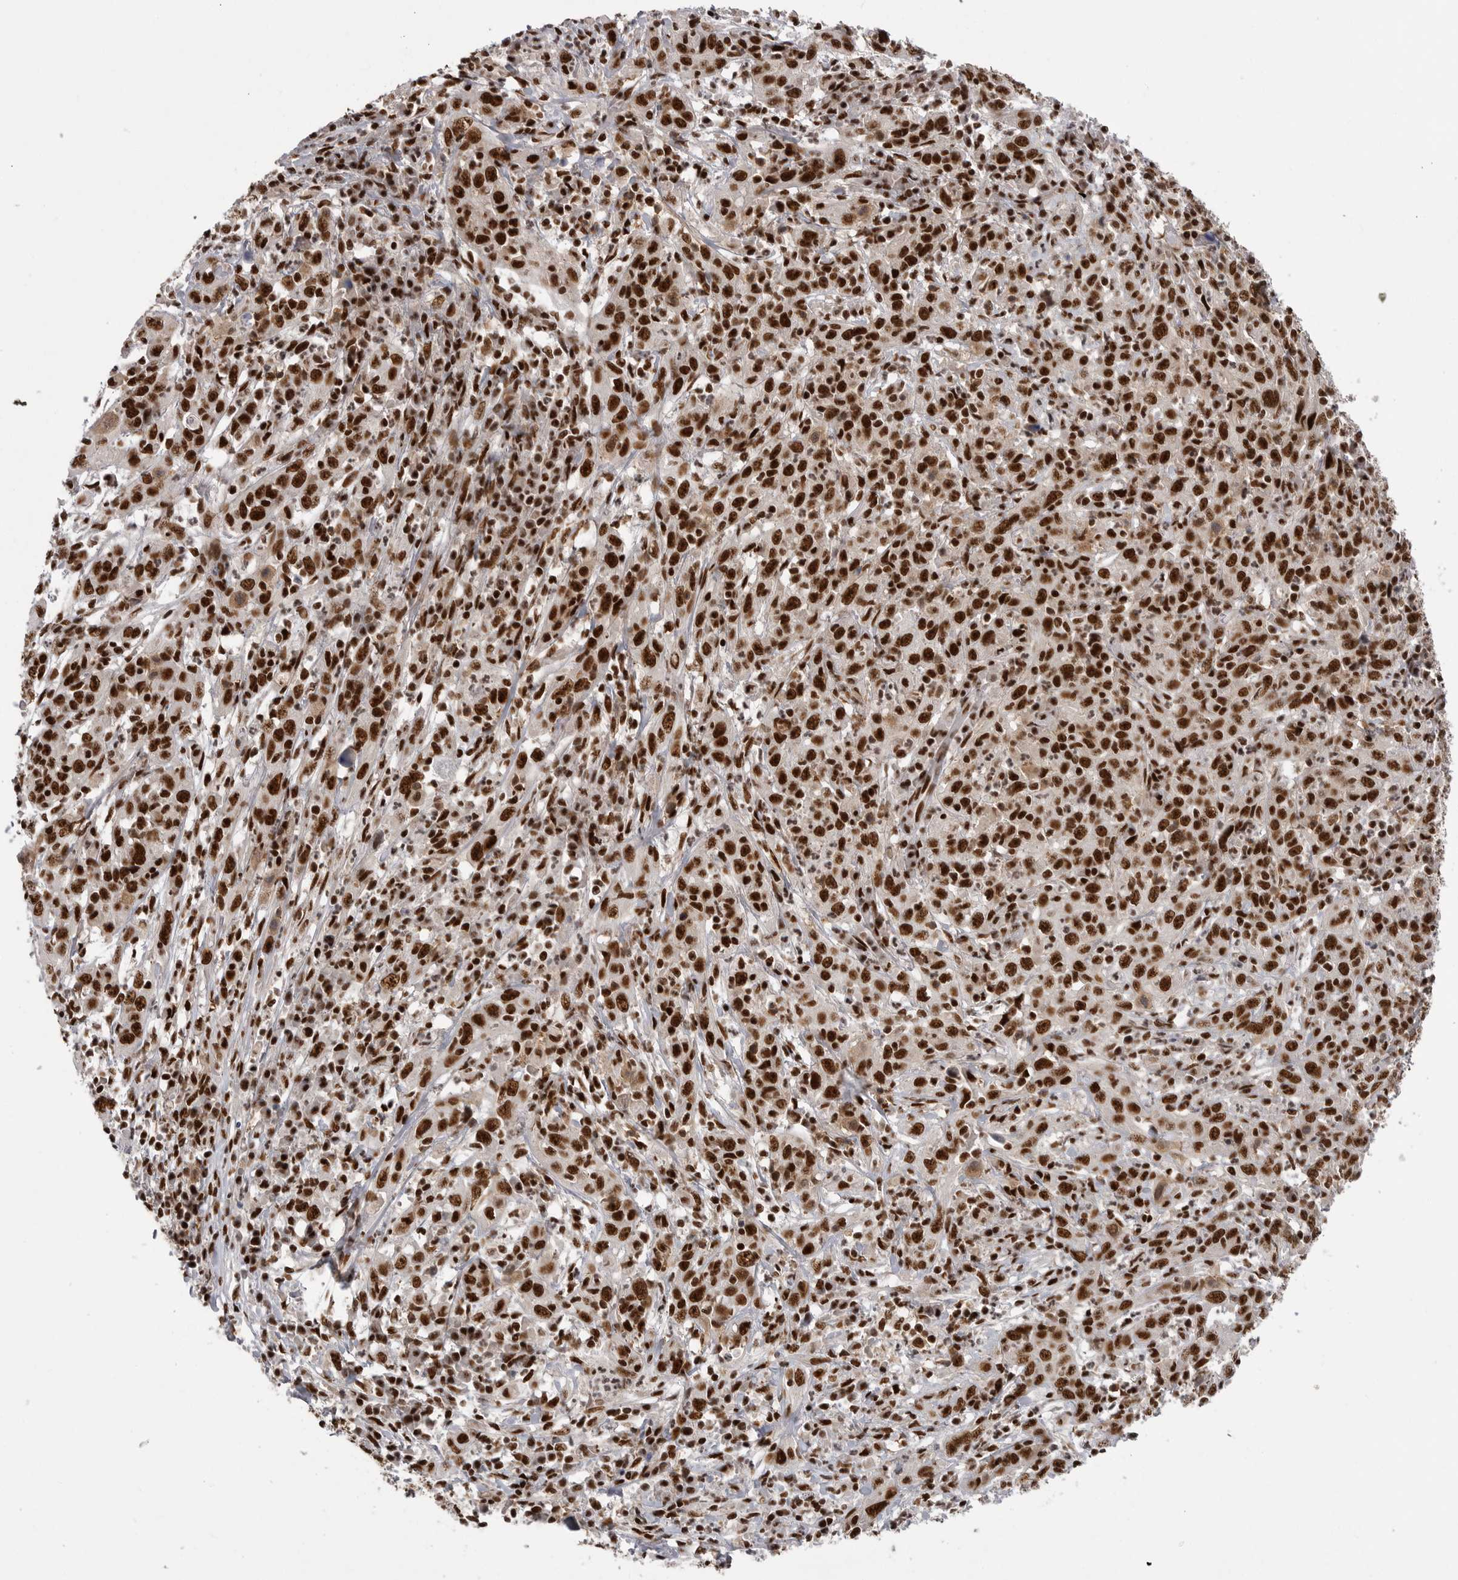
{"staining": {"intensity": "strong", "quantity": ">75%", "location": "nuclear"}, "tissue": "cervical cancer", "cell_type": "Tumor cells", "image_type": "cancer", "snomed": [{"axis": "morphology", "description": "Squamous cell carcinoma, NOS"}, {"axis": "topography", "description": "Cervix"}], "caption": "The micrograph shows a brown stain indicating the presence of a protein in the nuclear of tumor cells in squamous cell carcinoma (cervical).", "gene": "PPP1R8", "patient": {"sex": "female", "age": 46}}